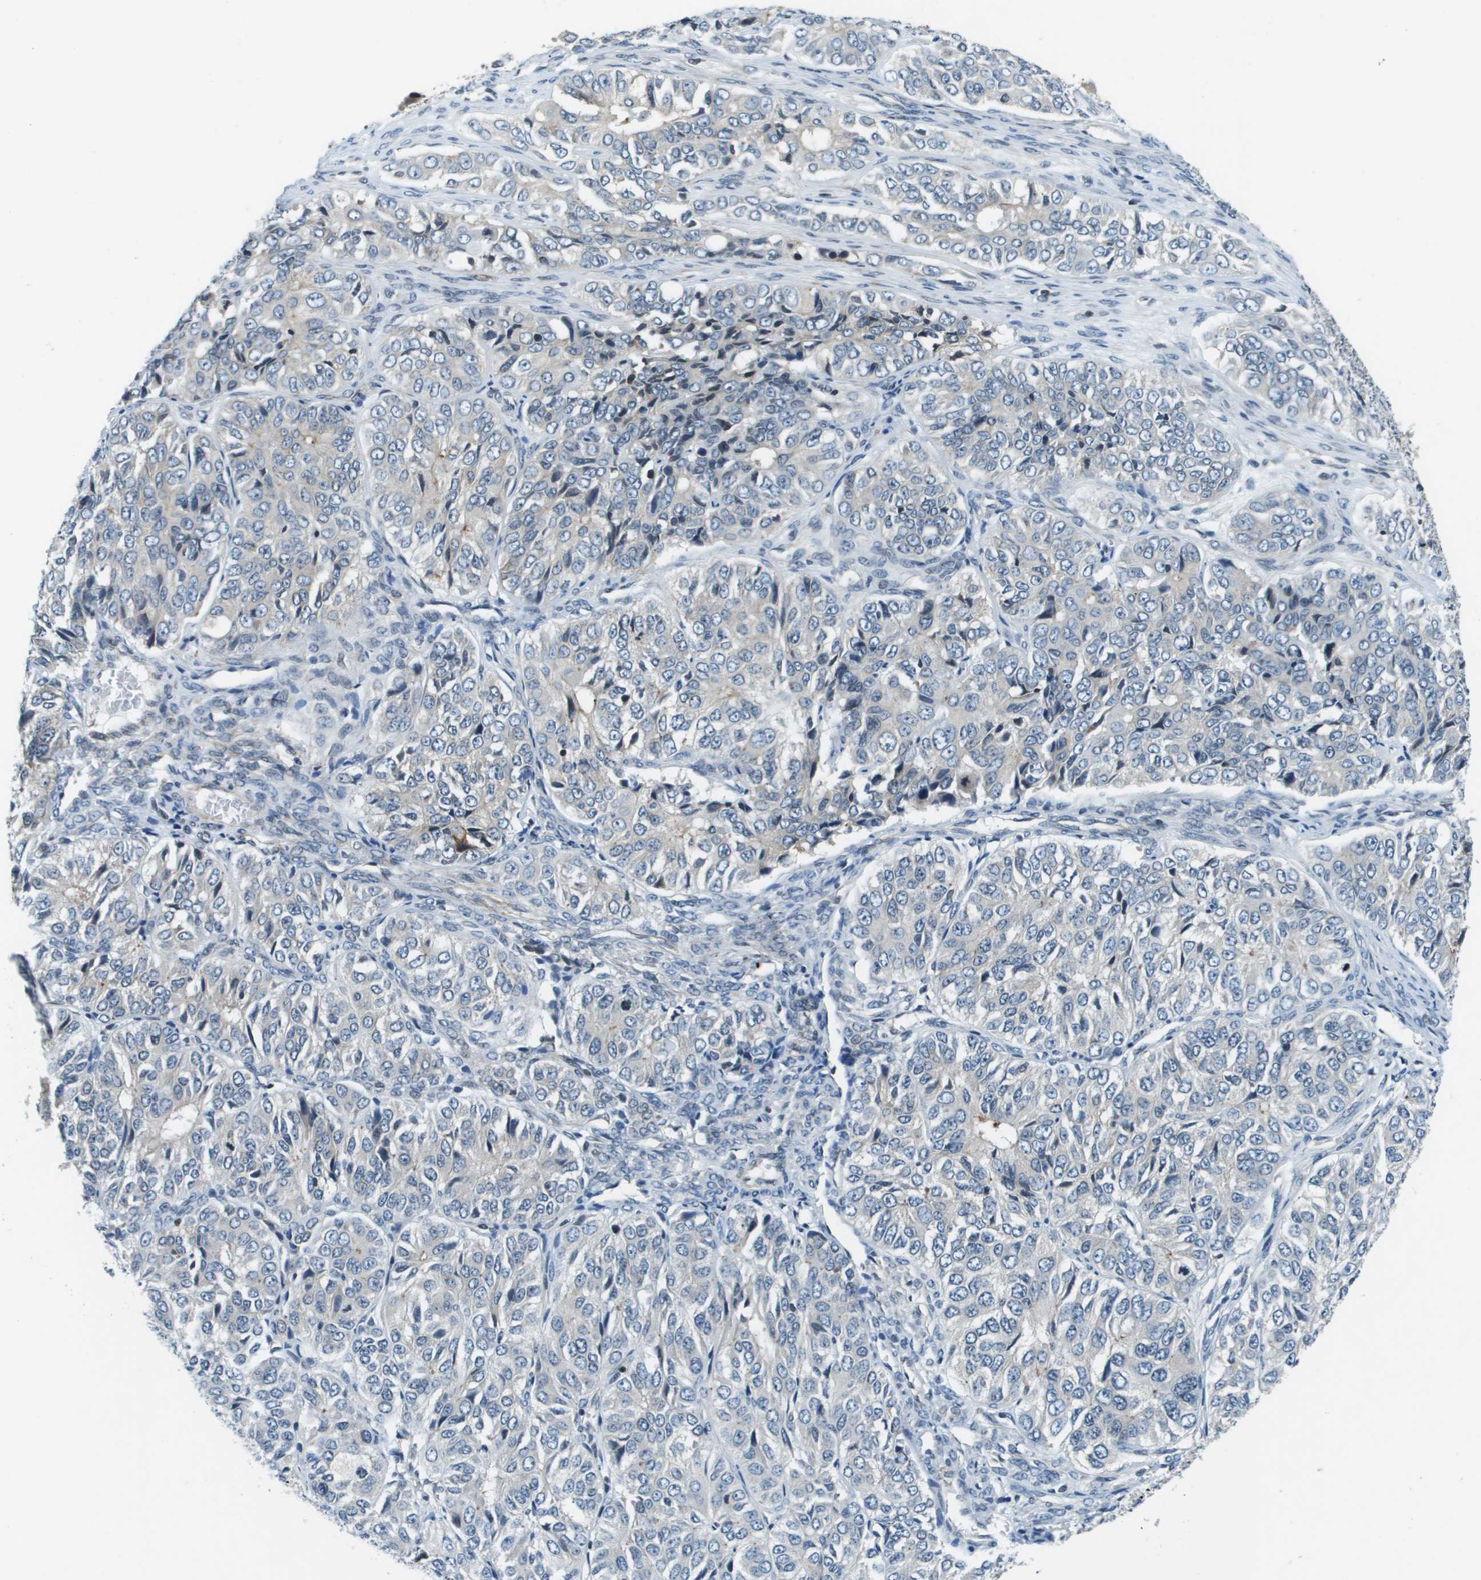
{"staining": {"intensity": "negative", "quantity": "none", "location": "none"}, "tissue": "ovarian cancer", "cell_type": "Tumor cells", "image_type": "cancer", "snomed": [{"axis": "morphology", "description": "Carcinoma, endometroid"}, {"axis": "topography", "description": "Ovary"}], "caption": "Ovarian endometroid carcinoma was stained to show a protein in brown. There is no significant staining in tumor cells. Nuclei are stained in blue.", "gene": "ESYT1", "patient": {"sex": "female", "age": 51}}